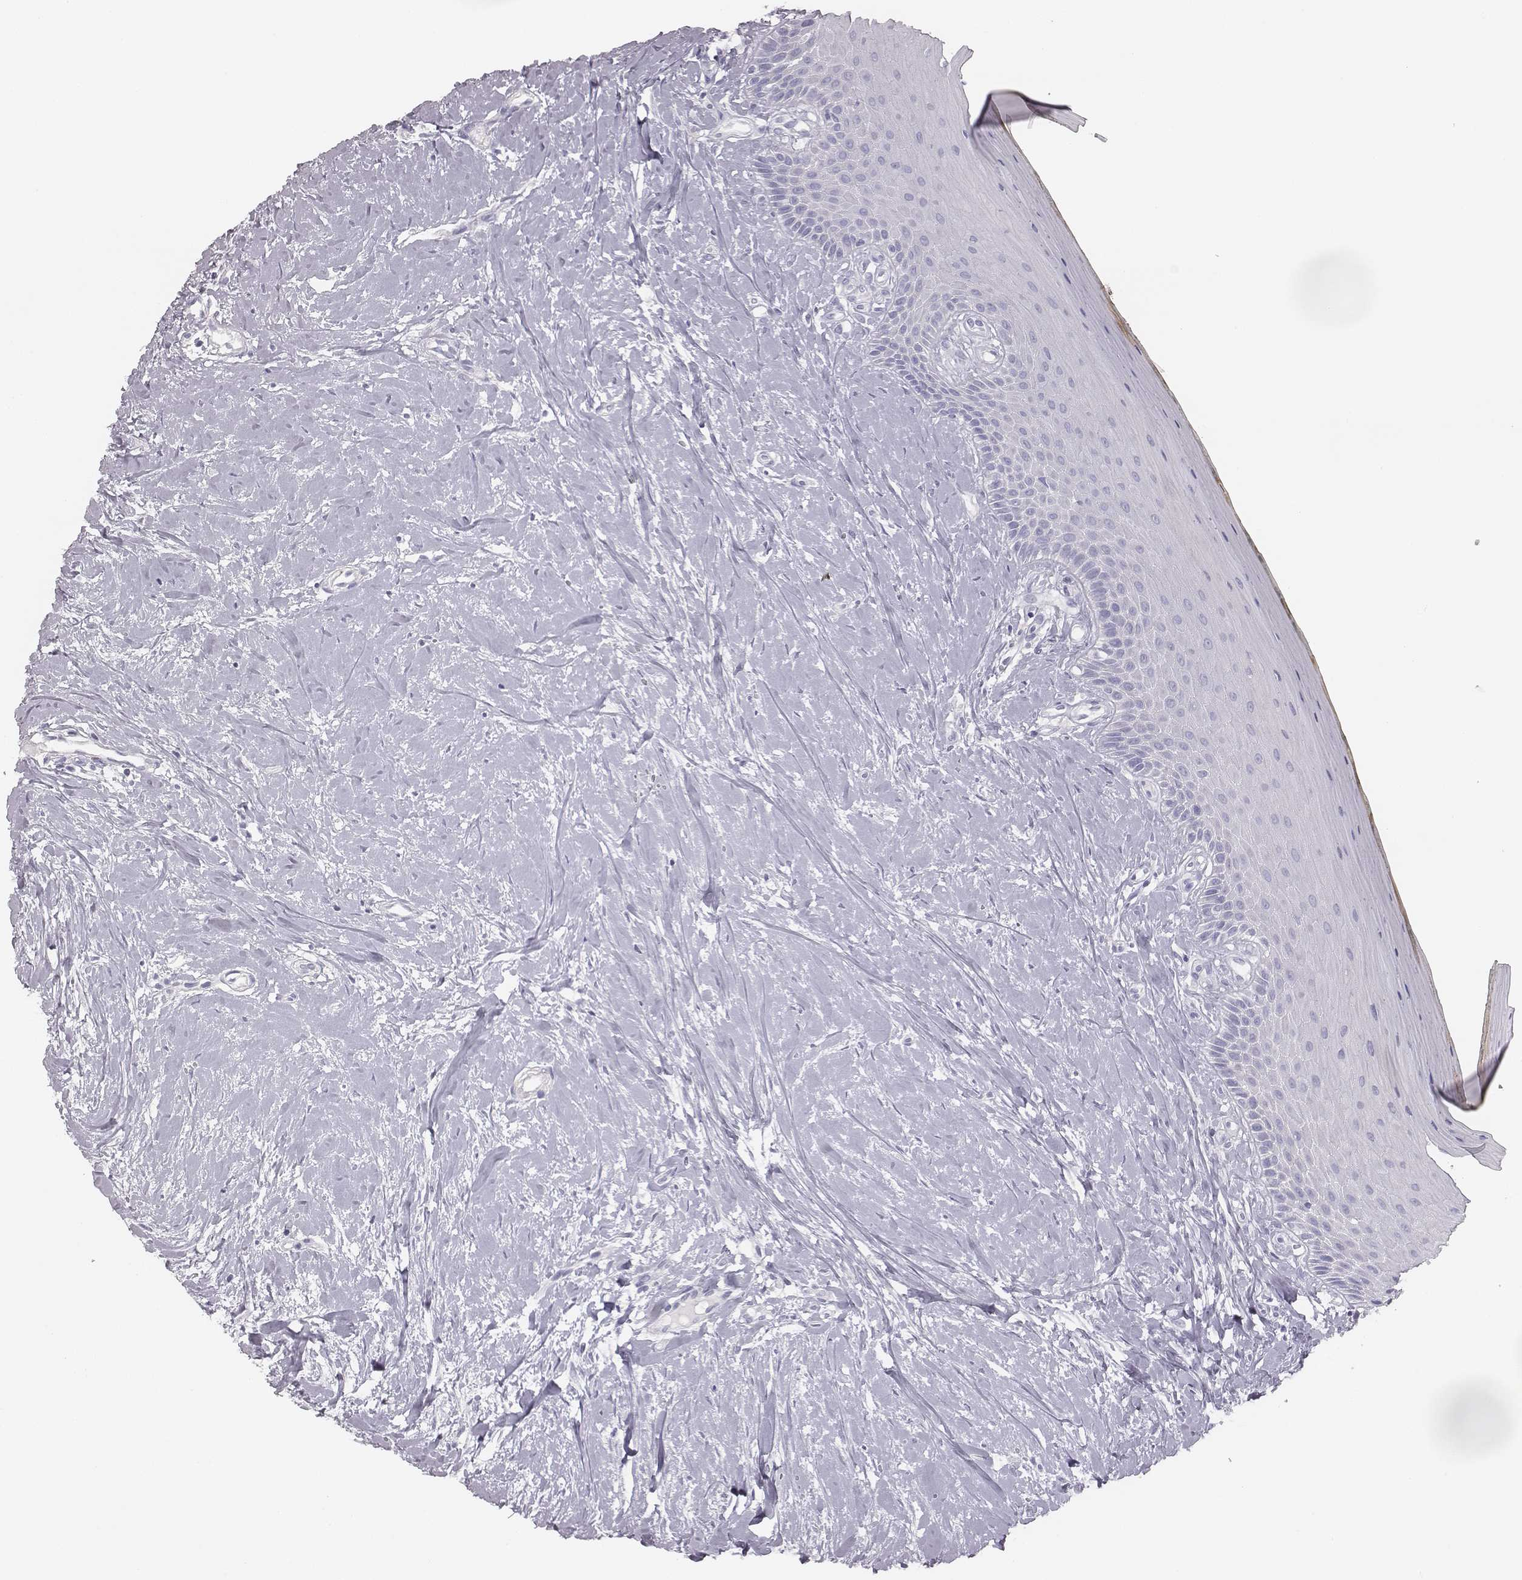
{"staining": {"intensity": "negative", "quantity": "none", "location": "none"}, "tissue": "oral mucosa", "cell_type": "Squamous epithelial cells", "image_type": "normal", "snomed": [{"axis": "morphology", "description": "Normal tissue, NOS"}, {"axis": "topography", "description": "Oral tissue"}], "caption": "IHC histopathology image of unremarkable oral mucosa: oral mucosa stained with DAB (3,3'-diaminobenzidine) shows no significant protein expression in squamous epithelial cells. (DAB (3,3'-diaminobenzidine) IHC with hematoxylin counter stain).", "gene": "ADAM7", "patient": {"sex": "female", "age": 43}}